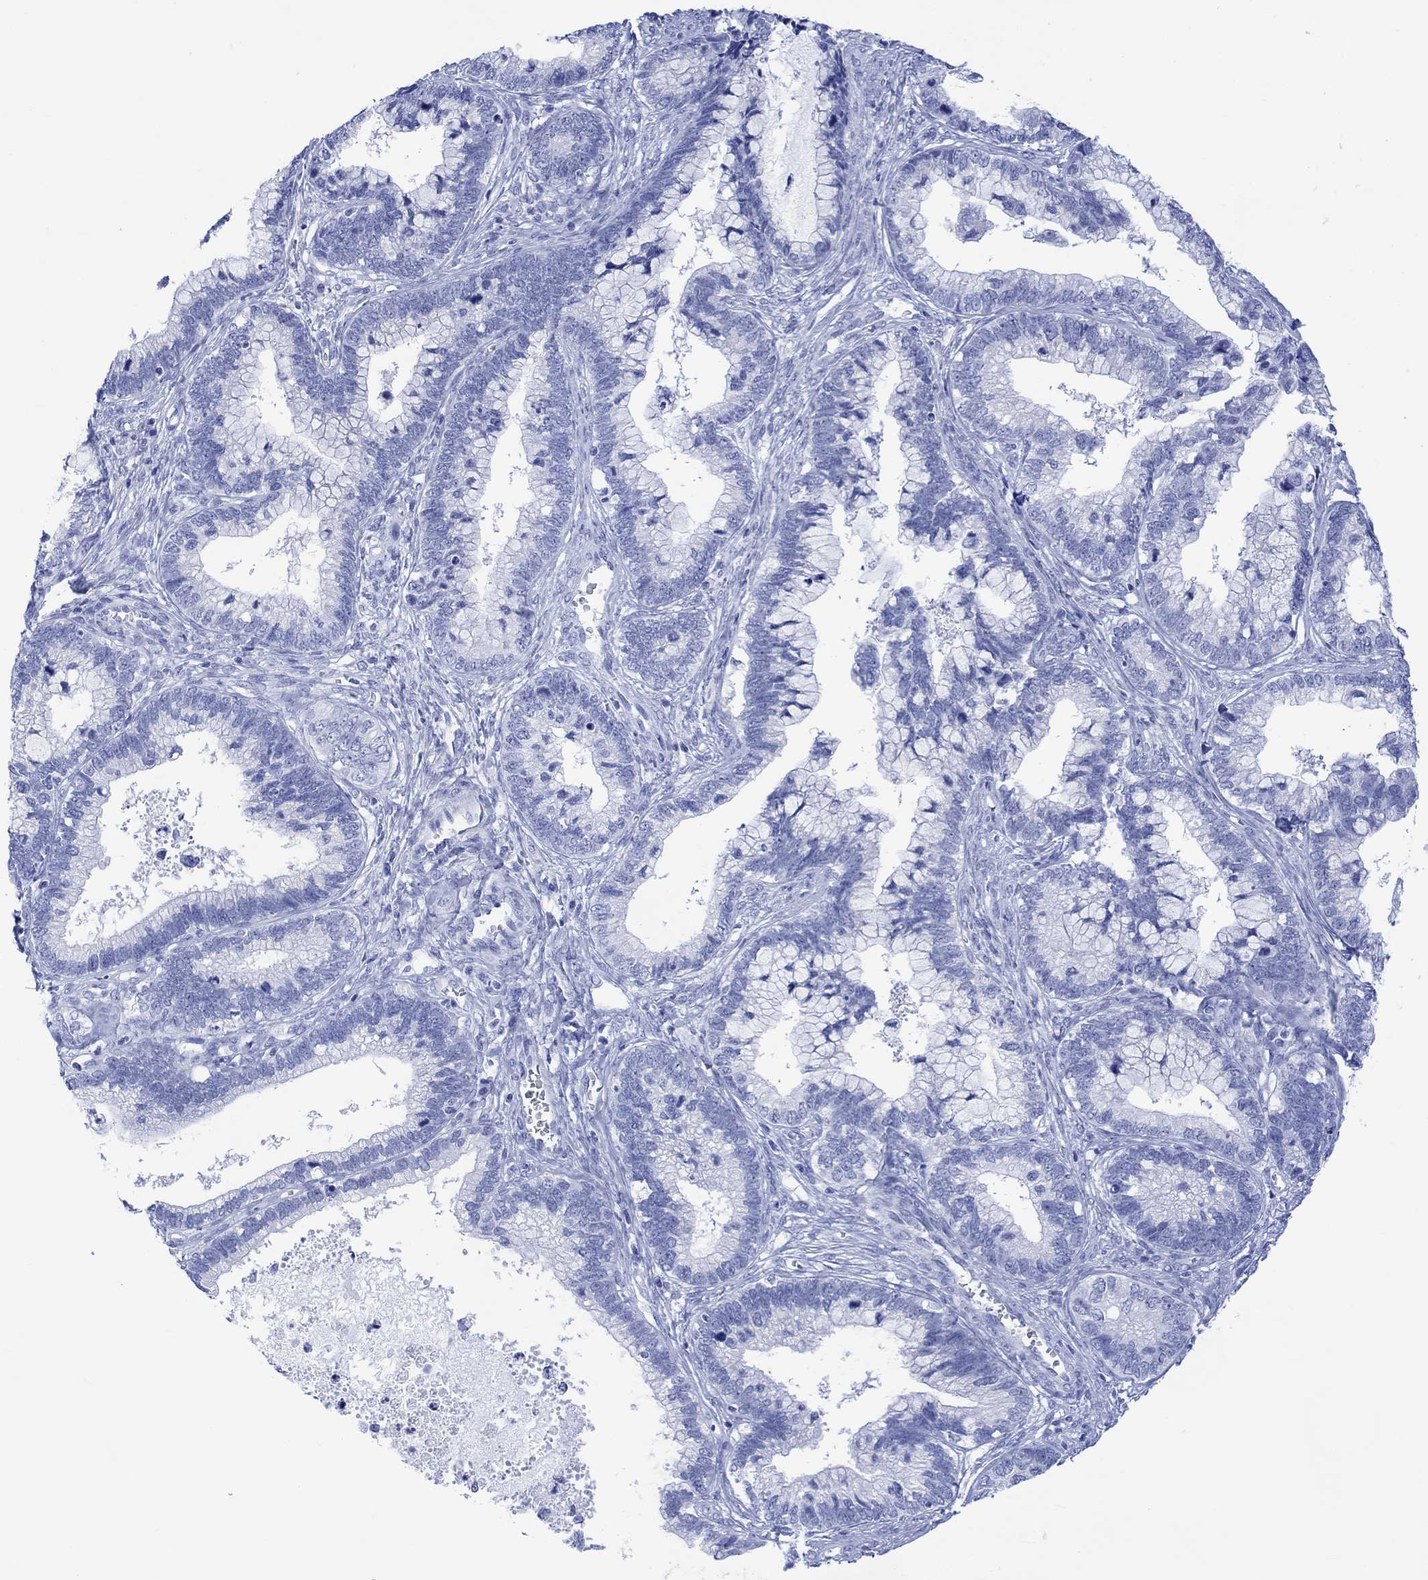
{"staining": {"intensity": "negative", "quantity": "none", "location": "none"}, "tissue": "cervical cancer", "cell_type": "Tumor cells", "image_type": "cancer", "snomed": [{"axis": "morphology", "description": "Adenocarcinoma, NOS"}, {"axis": "topography", "description": "Cervix"}], "caption": "An IHC image of cervical cancer is shown. There is no staining in tumor cells of cervical cancer. (DAB (3,3'-diaminobenzidine) immunohistochemistry (IHC) visualized using brightfield microscopy, high magnification).", "gene": "CELF4", "patient": {"sex": "female", "age": 44}}